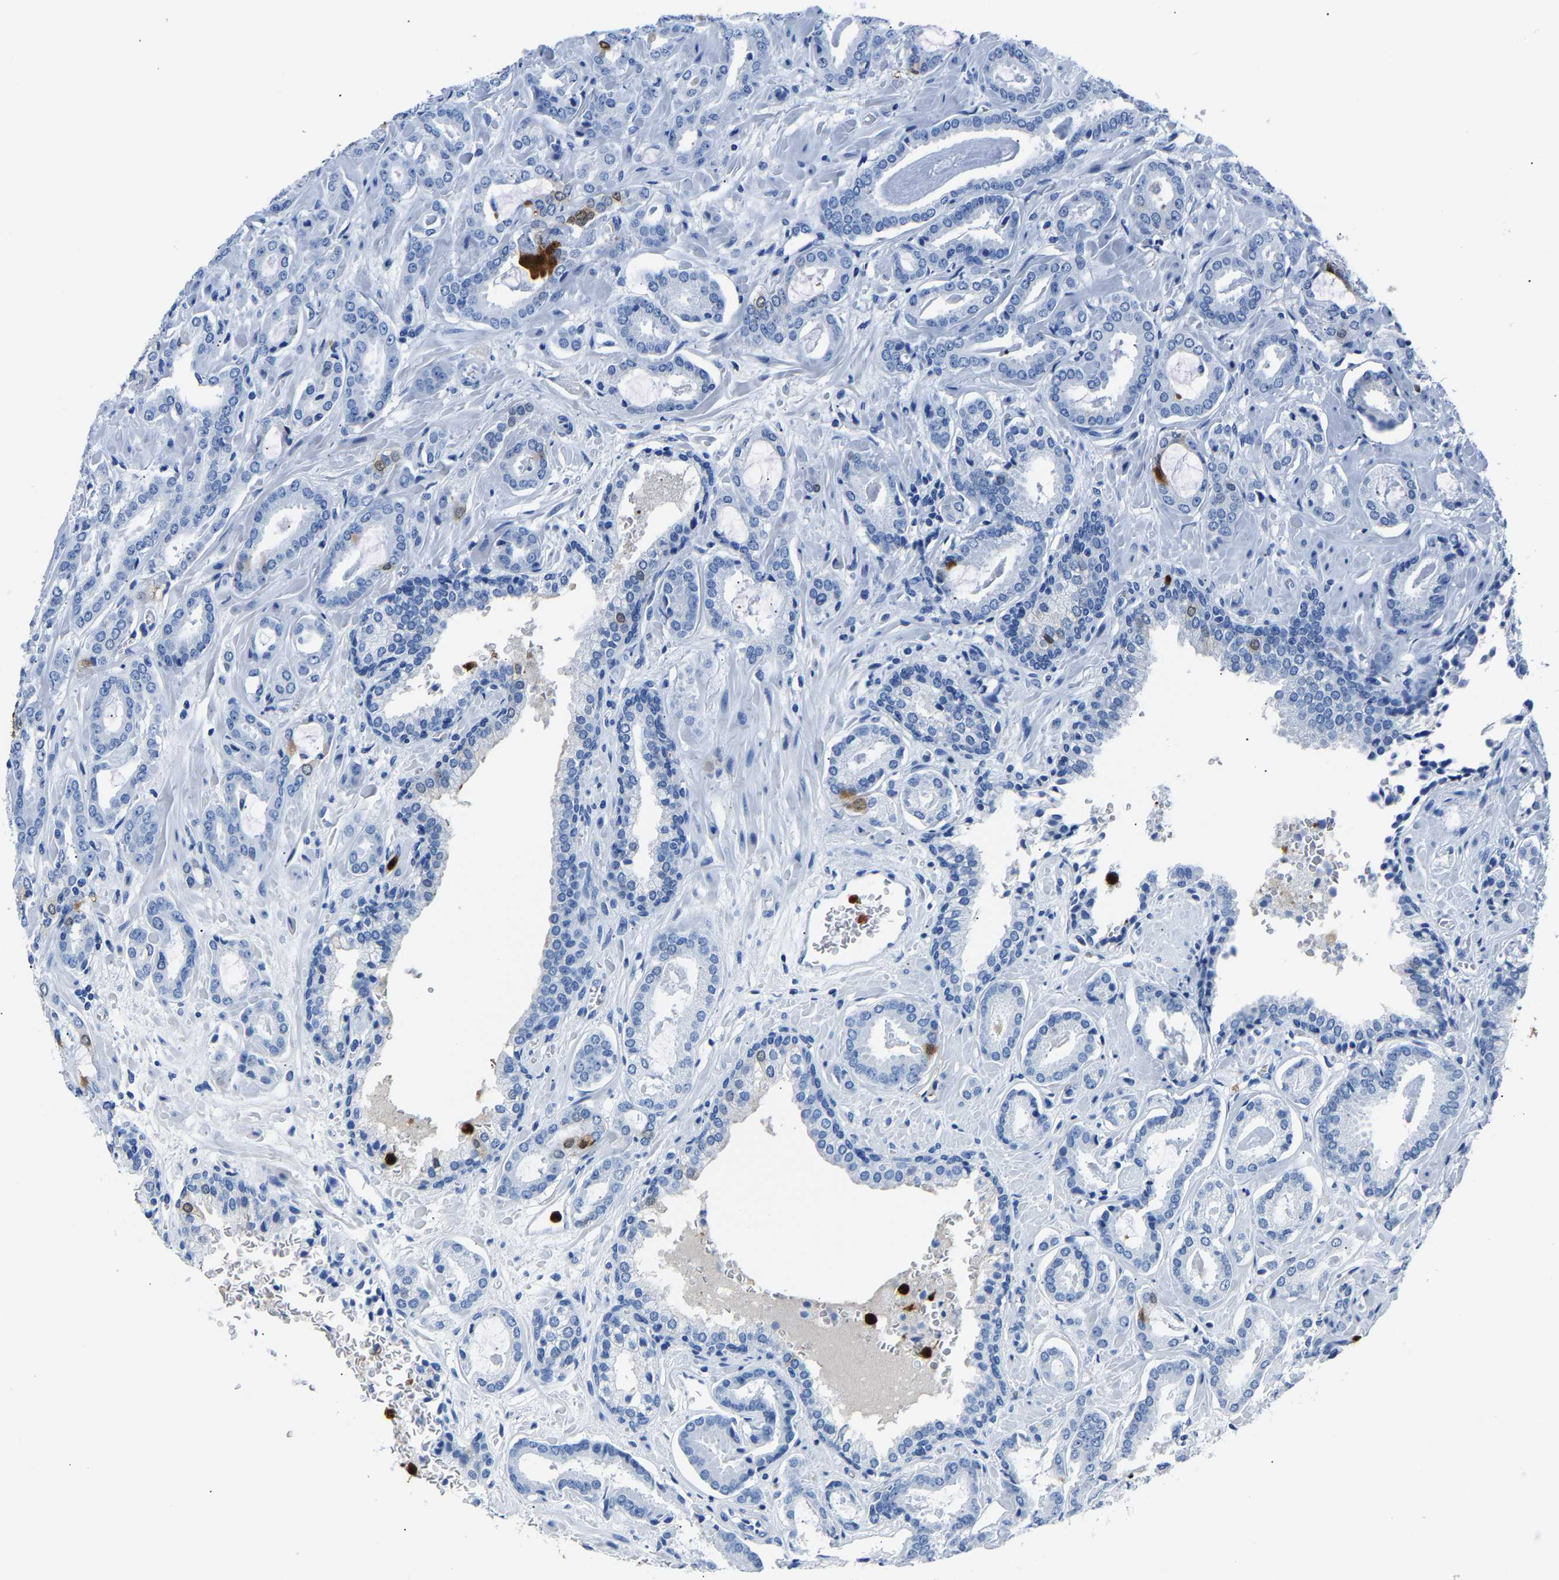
{"staining": {"intensity": "negative", "quantity": "none", "location": "none"}, "tissue": "prostate cancer", "cell_type": "Tumor cells", "image_type": "cancer", "snomed": [{"axis": "morphology", "description": "Adenocarcinoma, Low grade"}, {"axis": "topography", "description": "Prostate"}], "caption": "A histopathology image of prostate low-grade adenocarcinoma stained for a protein shows no brown staining in tumor cells. The staining is performed using DAB (3,3'-diaminobenzidine) brown chromogen with nuclei counter-stained in using hematoxylin.", "gene": "S100P", "patient": {"sex": "male", "age": 53}}